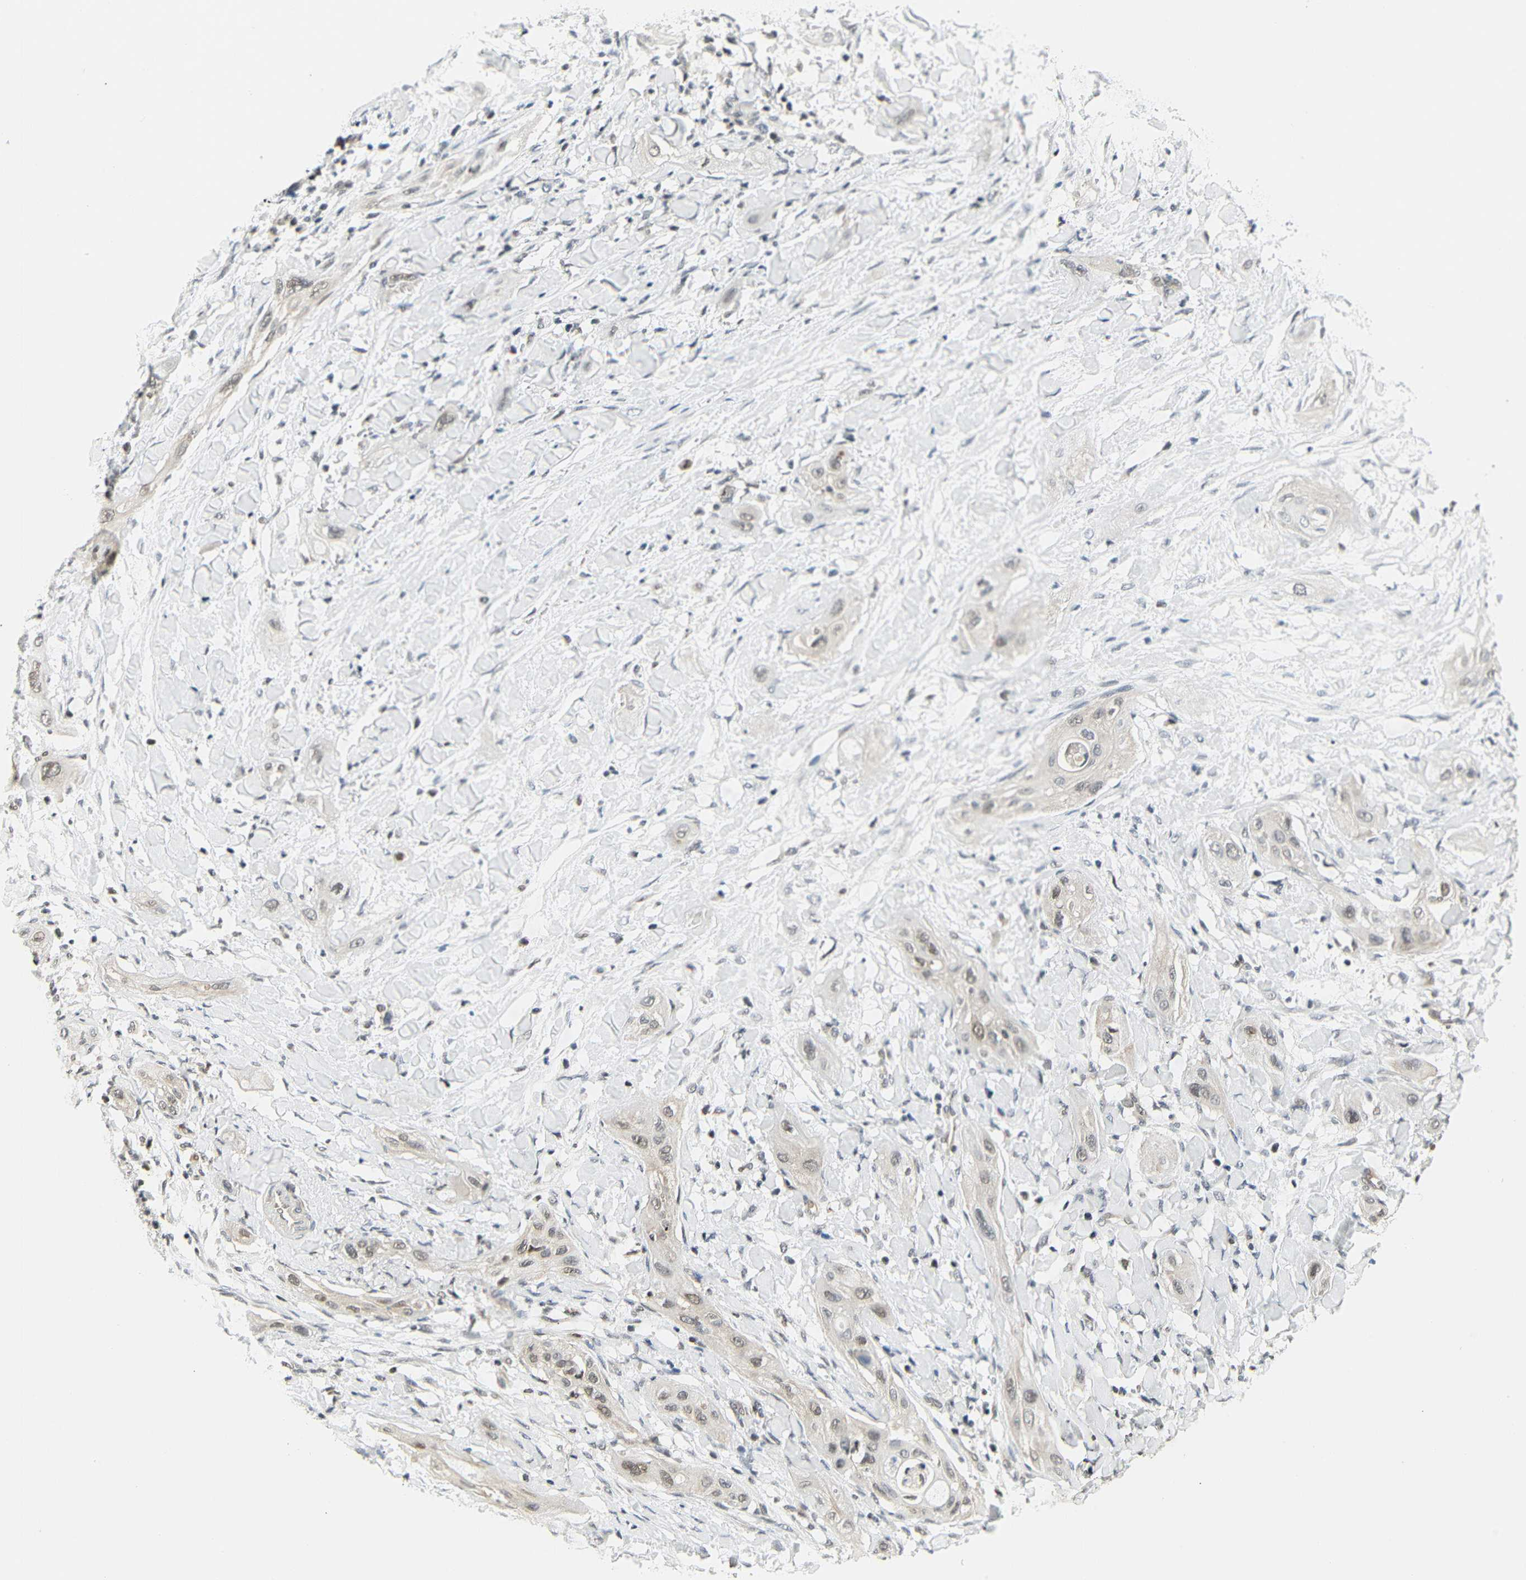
{"staining": {"intensity": "weak", "quantity": ">75%", "location": "nuclear"}, "tissue": "lung cancer", "cell_type": "Tumor cells", "image_type": "cancer", "snomed": [{"axis": "morphology", "description": "Squamous cell carcinoma, NOS"}, {"axis": "topography", "description": "Lung"}], "caption": "Tumor cells reveal low levels of weak nuclear positivity in about >75% of cells in lung squamous cell carcinoma.", "gene": "IMPG2", "patient": {"sex": "female", "age": 47}}